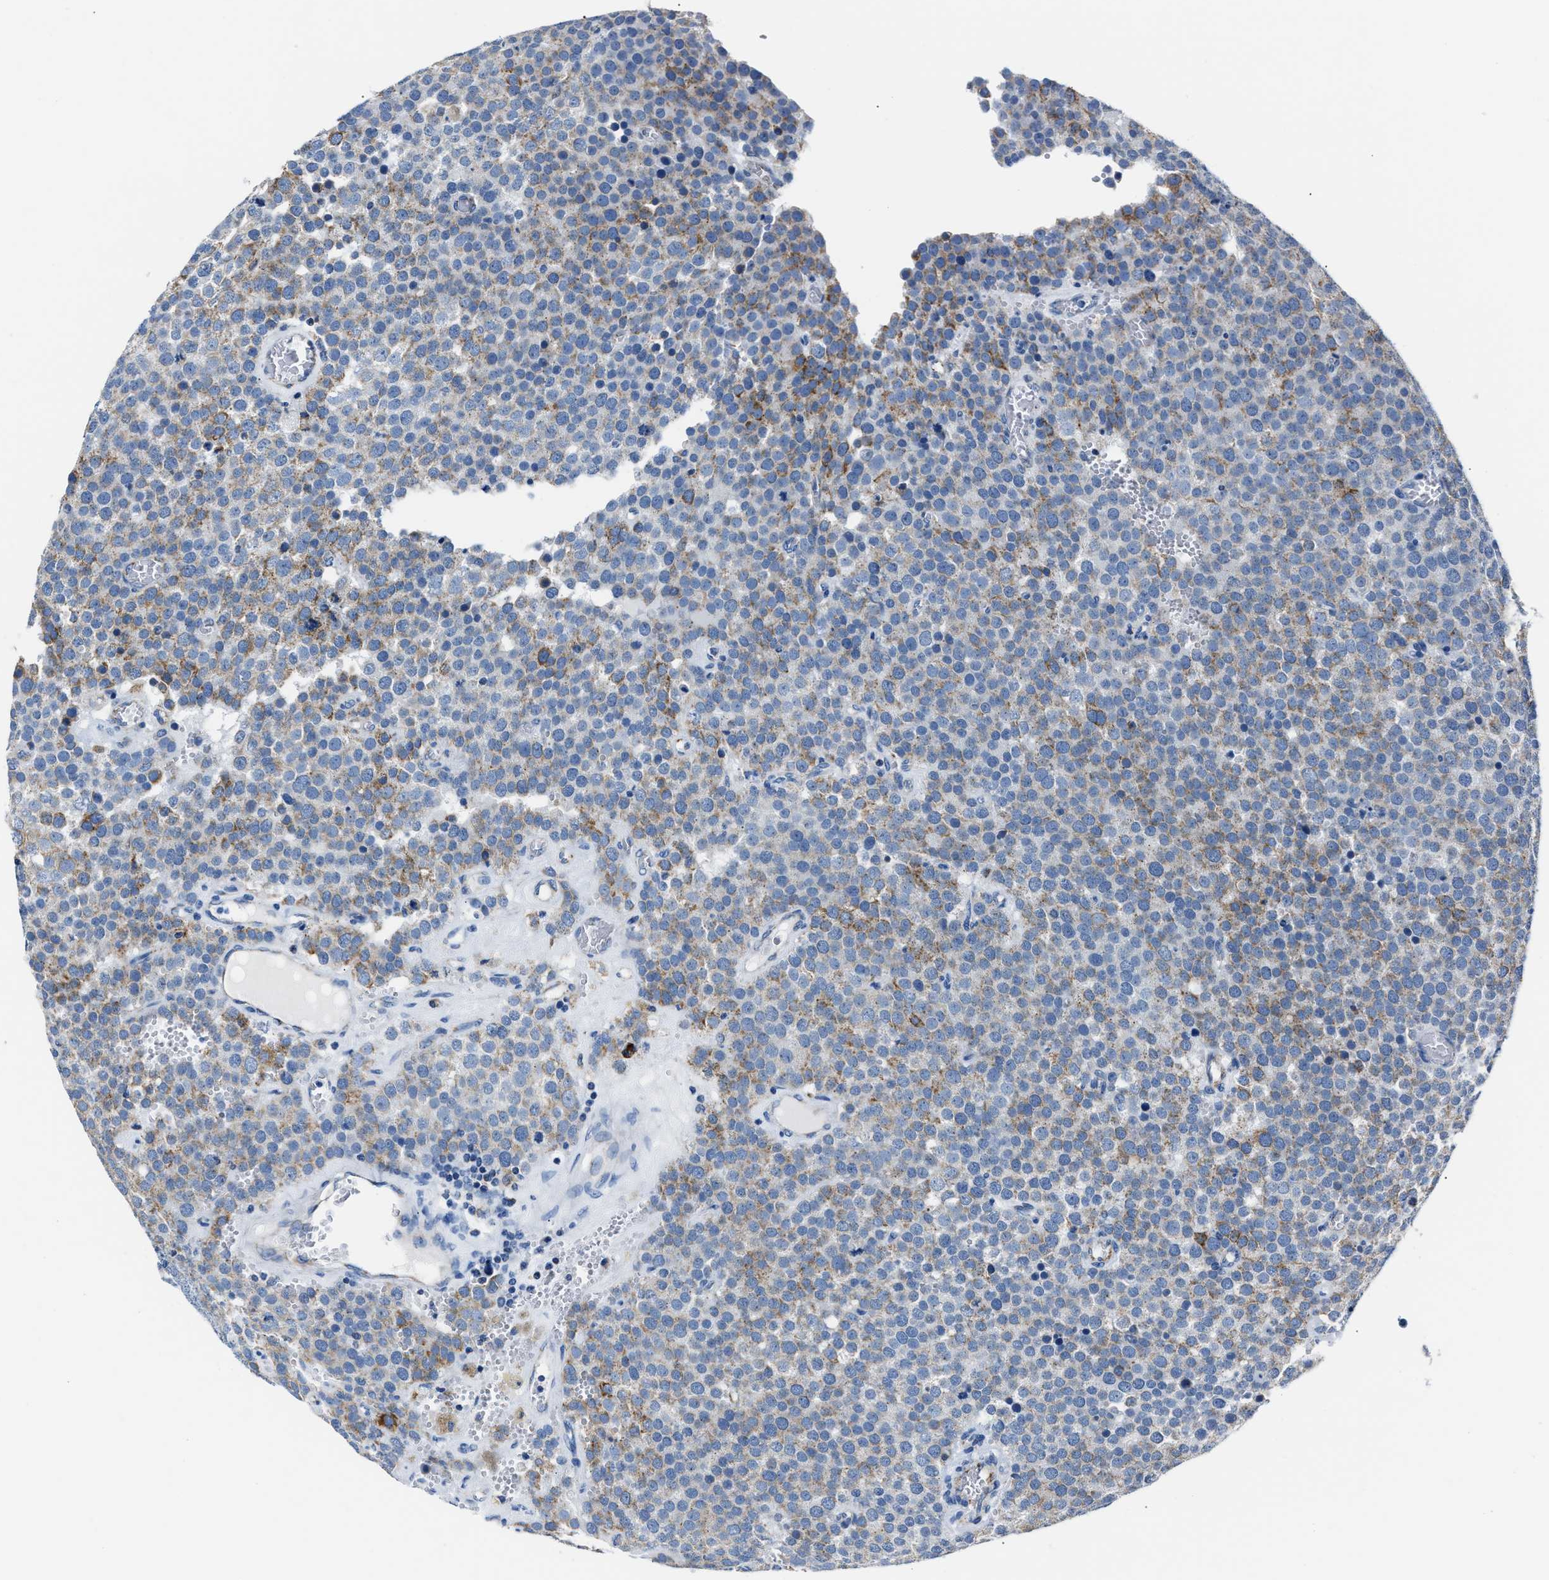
{"staining": {"intensity": "strong", "quantity": "25%-75%", "location": "cytoplasmic/membranous"}, "tissue": "testis cancer", "cell_type": "Tumor cells", "image_type": "cancer", "snomed": [{"axis": "morphology", "description": "Normal tissue, NOS"}, {"axis": "morphology", "description": "Seminoma, NOS"}, {"axis": "topography", "description": "Testis"}], "caption": "Protein staining demonstrates strong cytoplasmic/membranous positivity in about 25%-75% of tumor cells in testis seminoma.", "gene": "AMACR", "patient": {"sex": "male", "age": 71}}